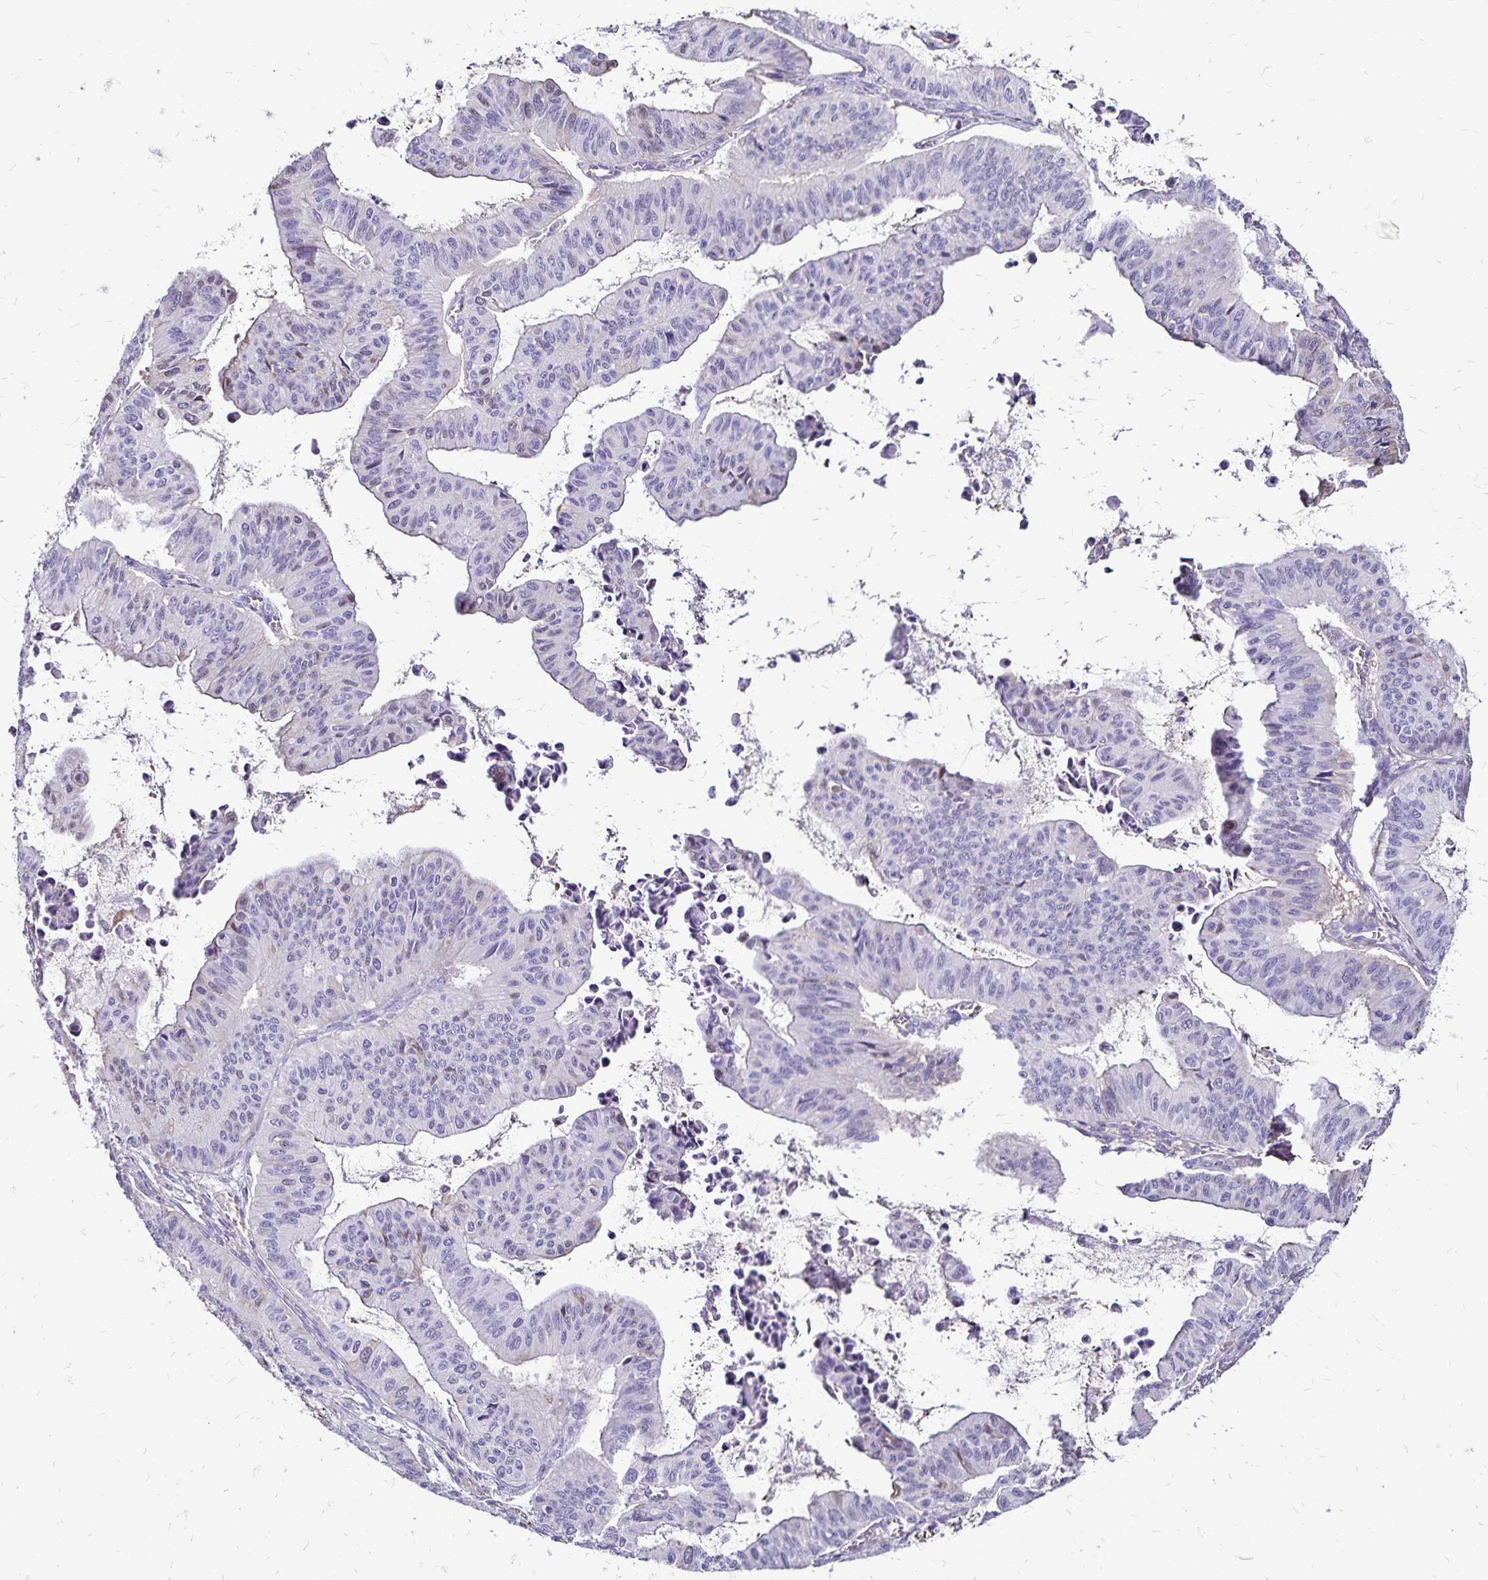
{"staining": {"intensity": "negative", "quantity": "none", "location": "none"}, "tissue": "ovarian cancer", "cell_type": "Tumor cells", "image_type": "cancer", "snomed": [{"axis": "morphology", "description": "Cystadenocarcinoma, mucinous, NOS"}, {"axis": "topography", "description": "Ovary"}], "caption": "A high-resolution histopathology image shows immunohistochemistry (IHC) staining of ovarian cancer, which displays no significant staining in tumor cells.", "gene": "KISS1", "patient": {"sex": "female", "age": 72}}